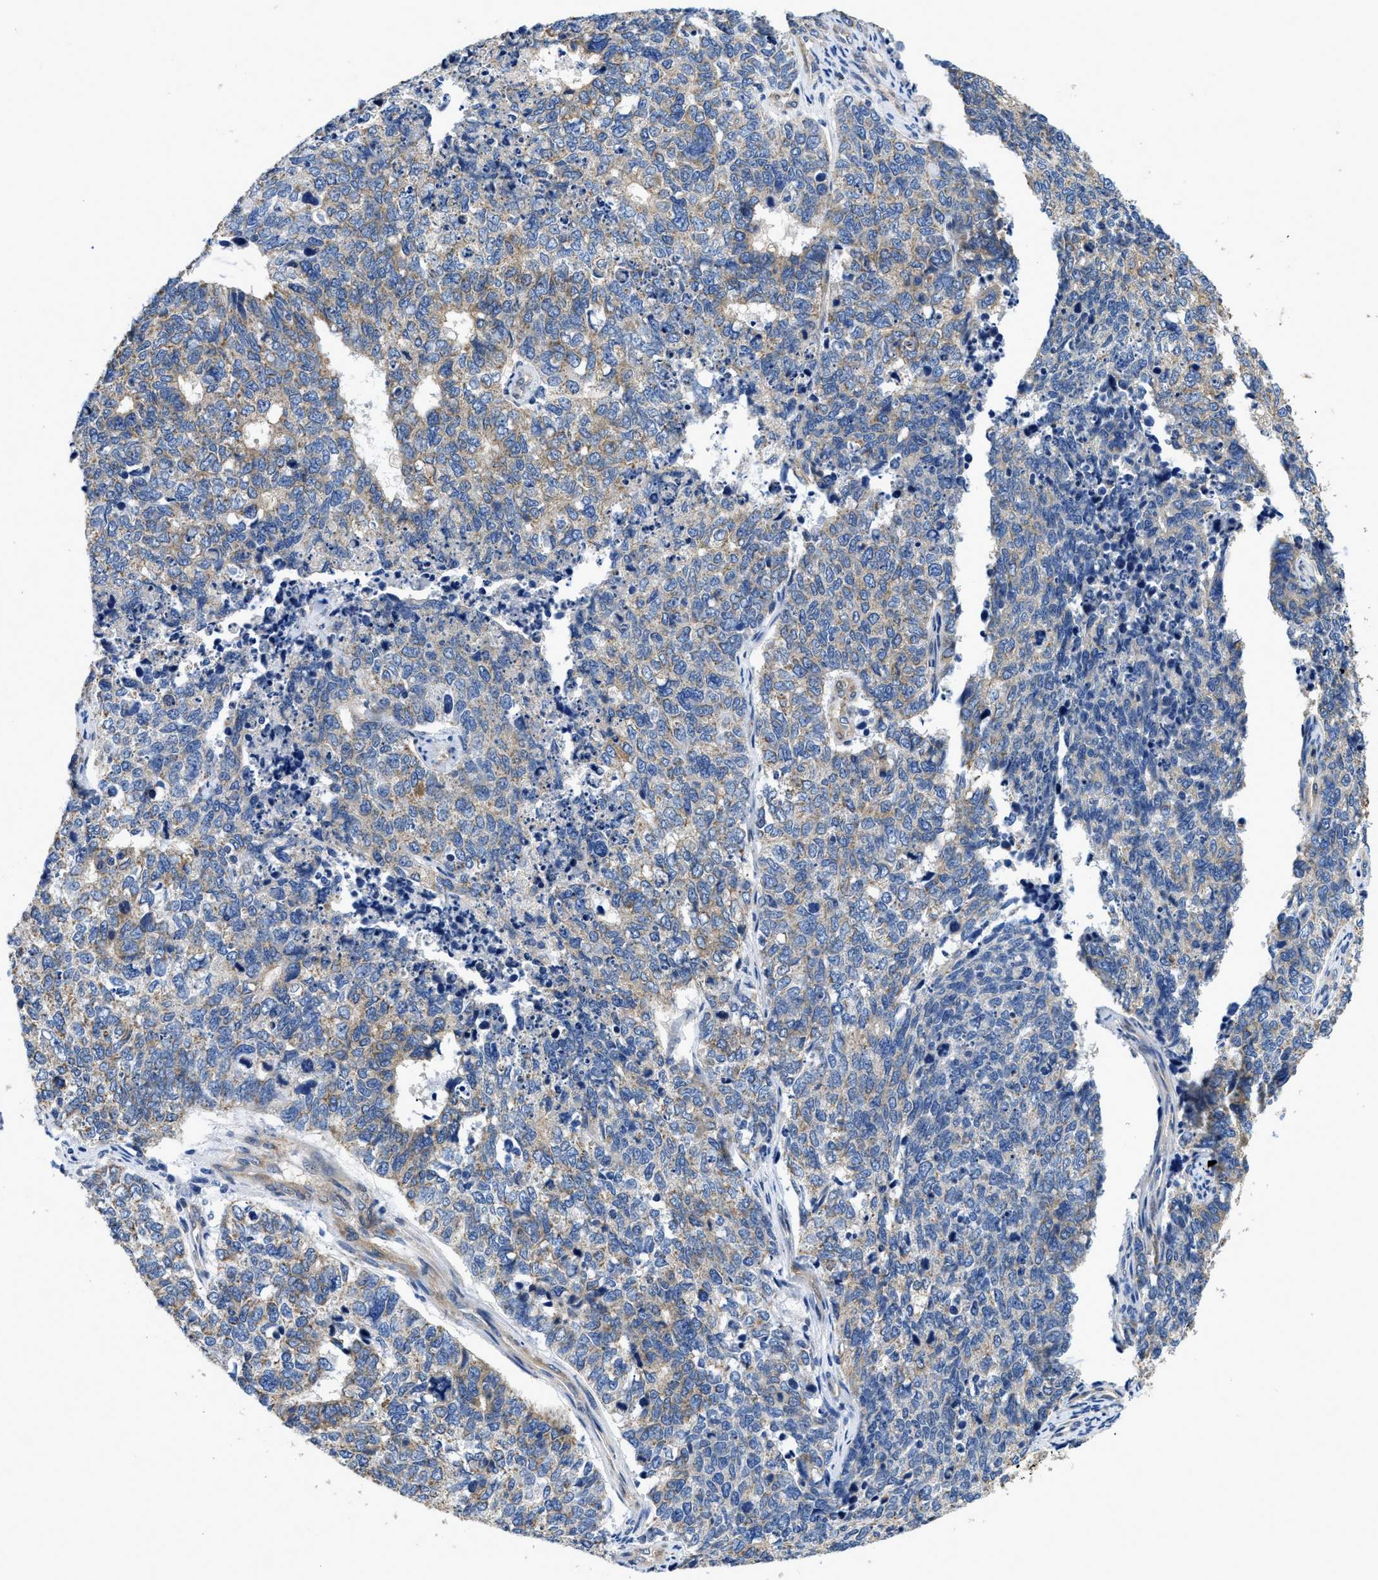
{"staining": {"intensity": "weak", "quantity": "25%-75%", "location": "cytoplasmic/membranous"}, "tissue": "cervical cancer", "cell_type": "Tumor cells", "image_type": "cancer", "snomed": [{"axis": "morphology", "description": "Squamous cell carcinoma, NOS"}, {"axis": "topography", "description": "Cervix"}], "caption": "Human cervical squamous cell carcinoma stained for a protein (brown) shows weak cytoplasmic/membranous positive positivity in about 25%-75% of tumor cells.", "gene": "RAPH1", "patient": {"sex": "female", "age": 63}}